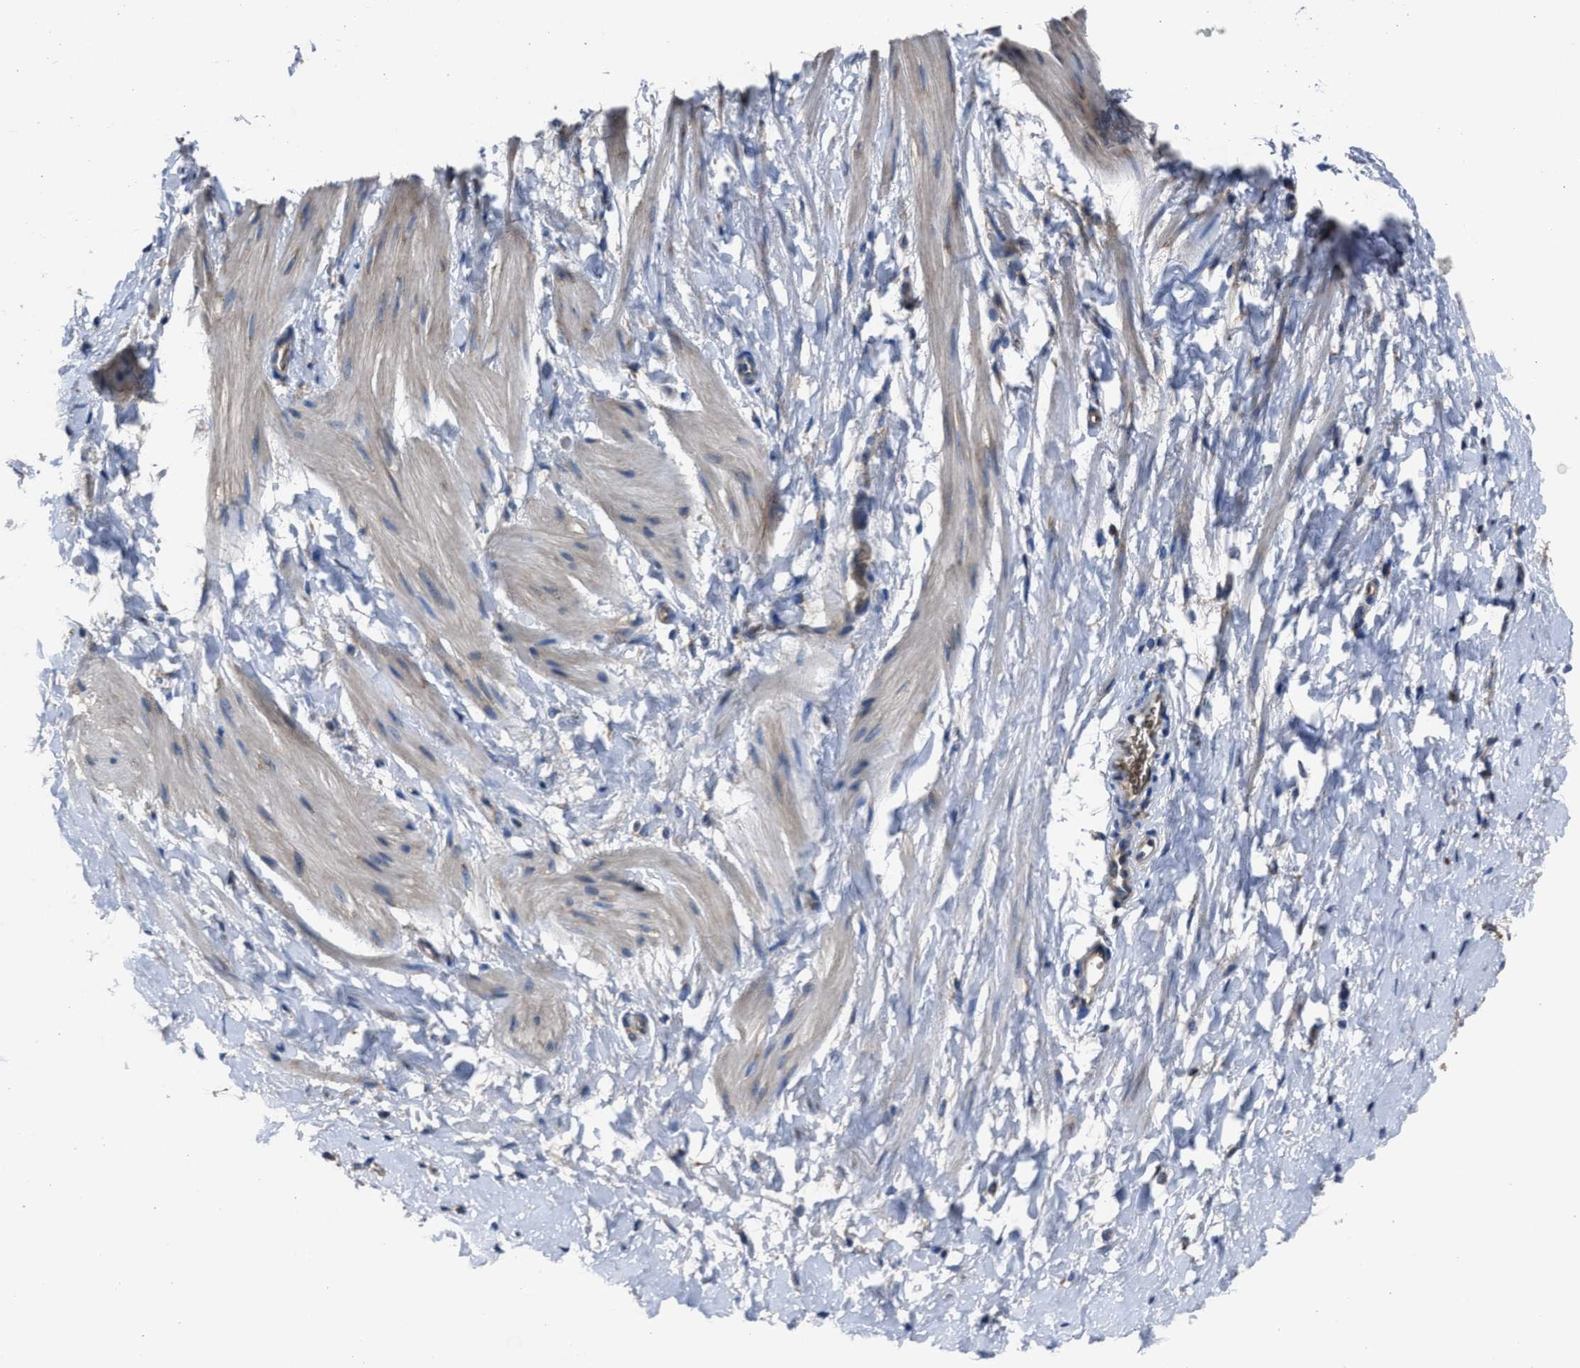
{"staining": {"intensity": "weak", "quantity": "25%-75%", "location": "cytoplasmic/membranous"}, "tissue": "smooth muscle", "cell_type": "Smooth muscle cells", "image_type": "normal", "snomed": [{"axis": "morphology", "description": "Normal tissue, NOS"}, {"axis": "topography", "description": "Smooth muscle"}], "caption": "IHC histopathology image of benign smooth muscle stained for a protein (brown), which reveals low levels of weak cytoplasmic/membranous staining in about 25%-75% of smooth muscle cells.", "gene": "UPF1", "patient": {"sex": "male", "age": 16}}